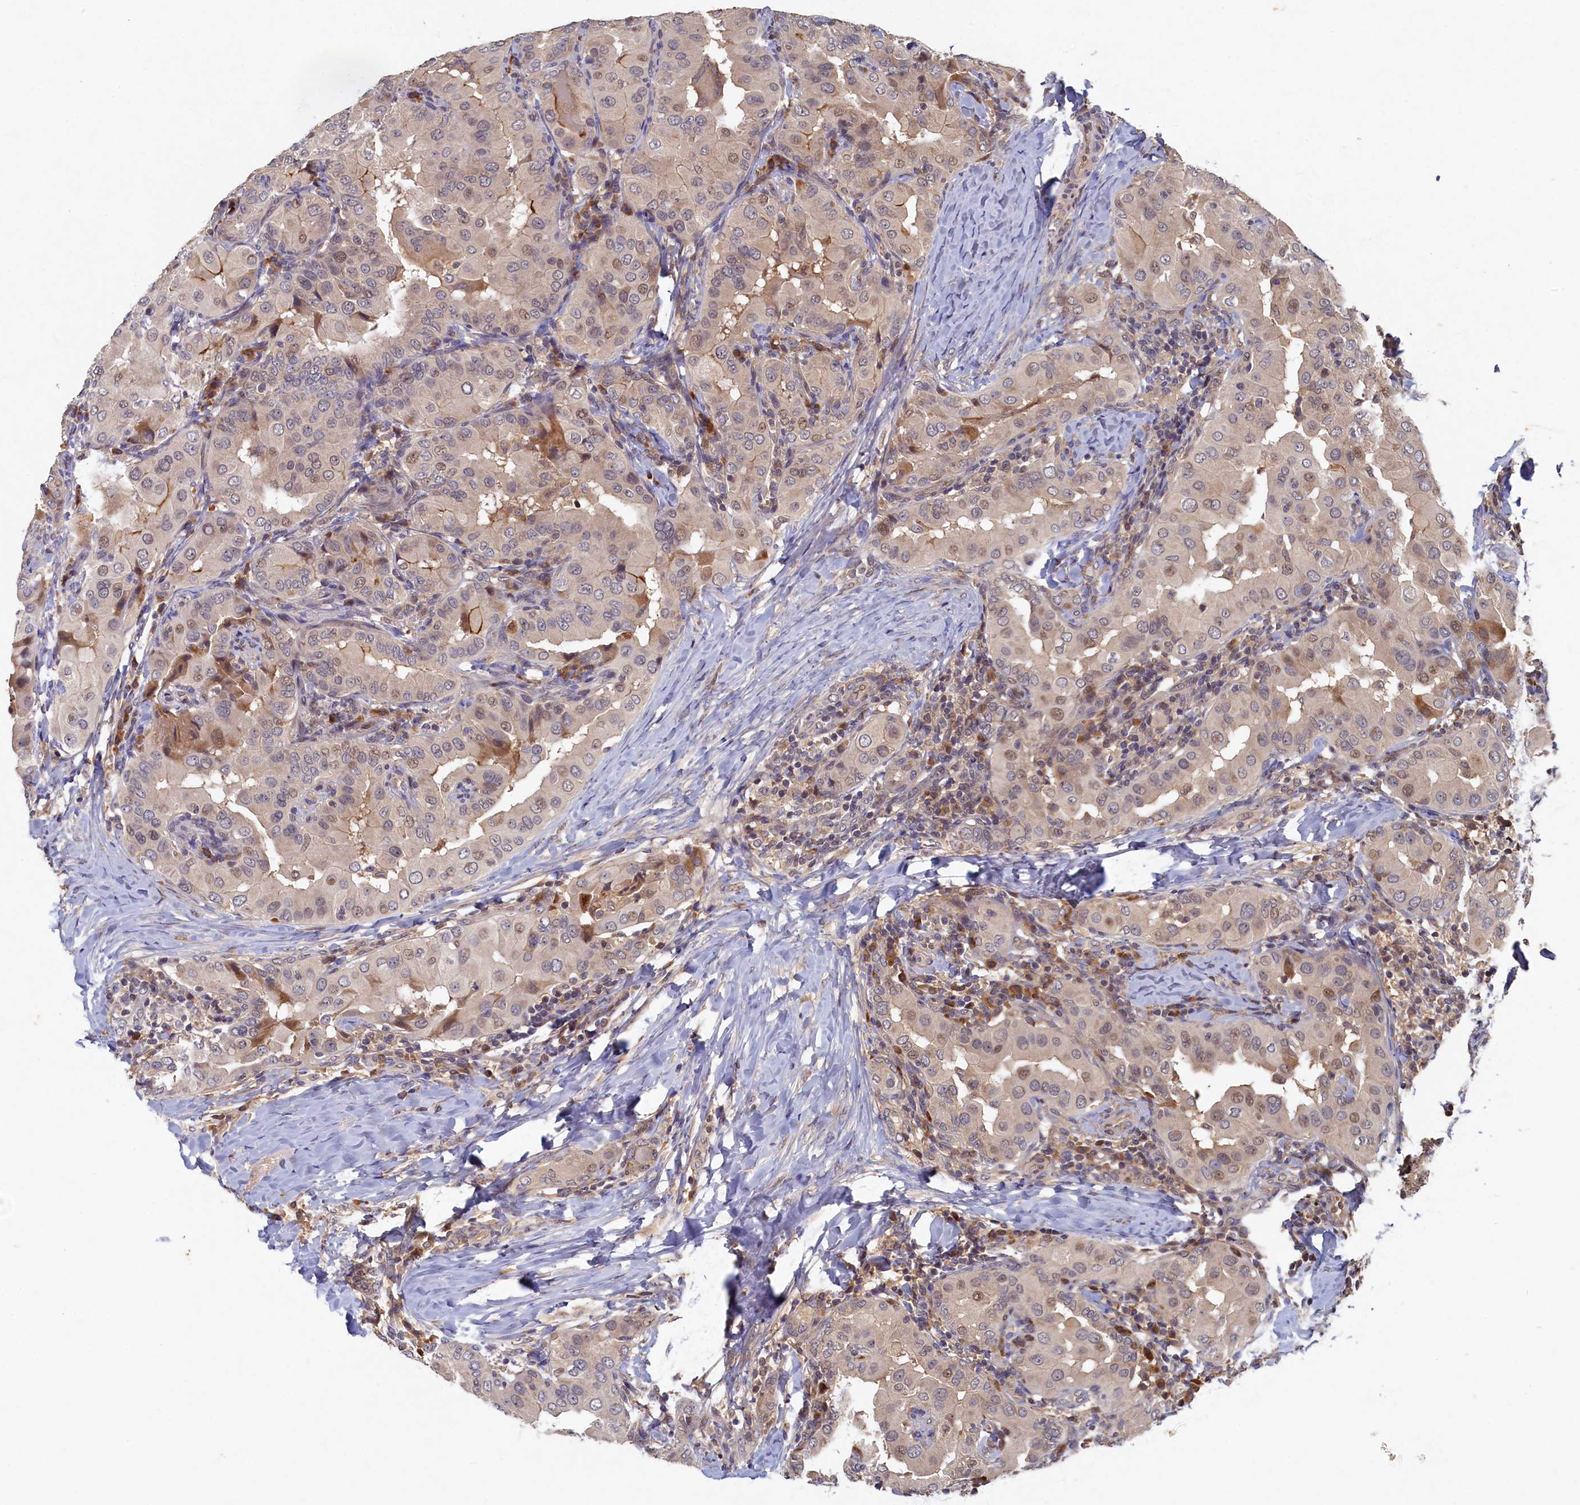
{"staining": {"intensity": "weak", "quantity": "<25%", "location": "nuclear"}, "tissue": "thyroid cancer", "cell_type": "Tumor cells", "image_type": "cancer", "snomed": [{"axis": "morphology", "description": "Papillary adenocarcinoma, NOS"}, {"axis": "topography", "description": "Thyroid gland"}], "caption": "High magnification brightfield microscopy of papillary adenocarcinoma (thyroid) stained with DAB (brown) and counterstained with hematoxylin (blue): tumor cells show no significant expression.", "gene": "LCMT2", "patient": {"sex": "male", "age": 33}}